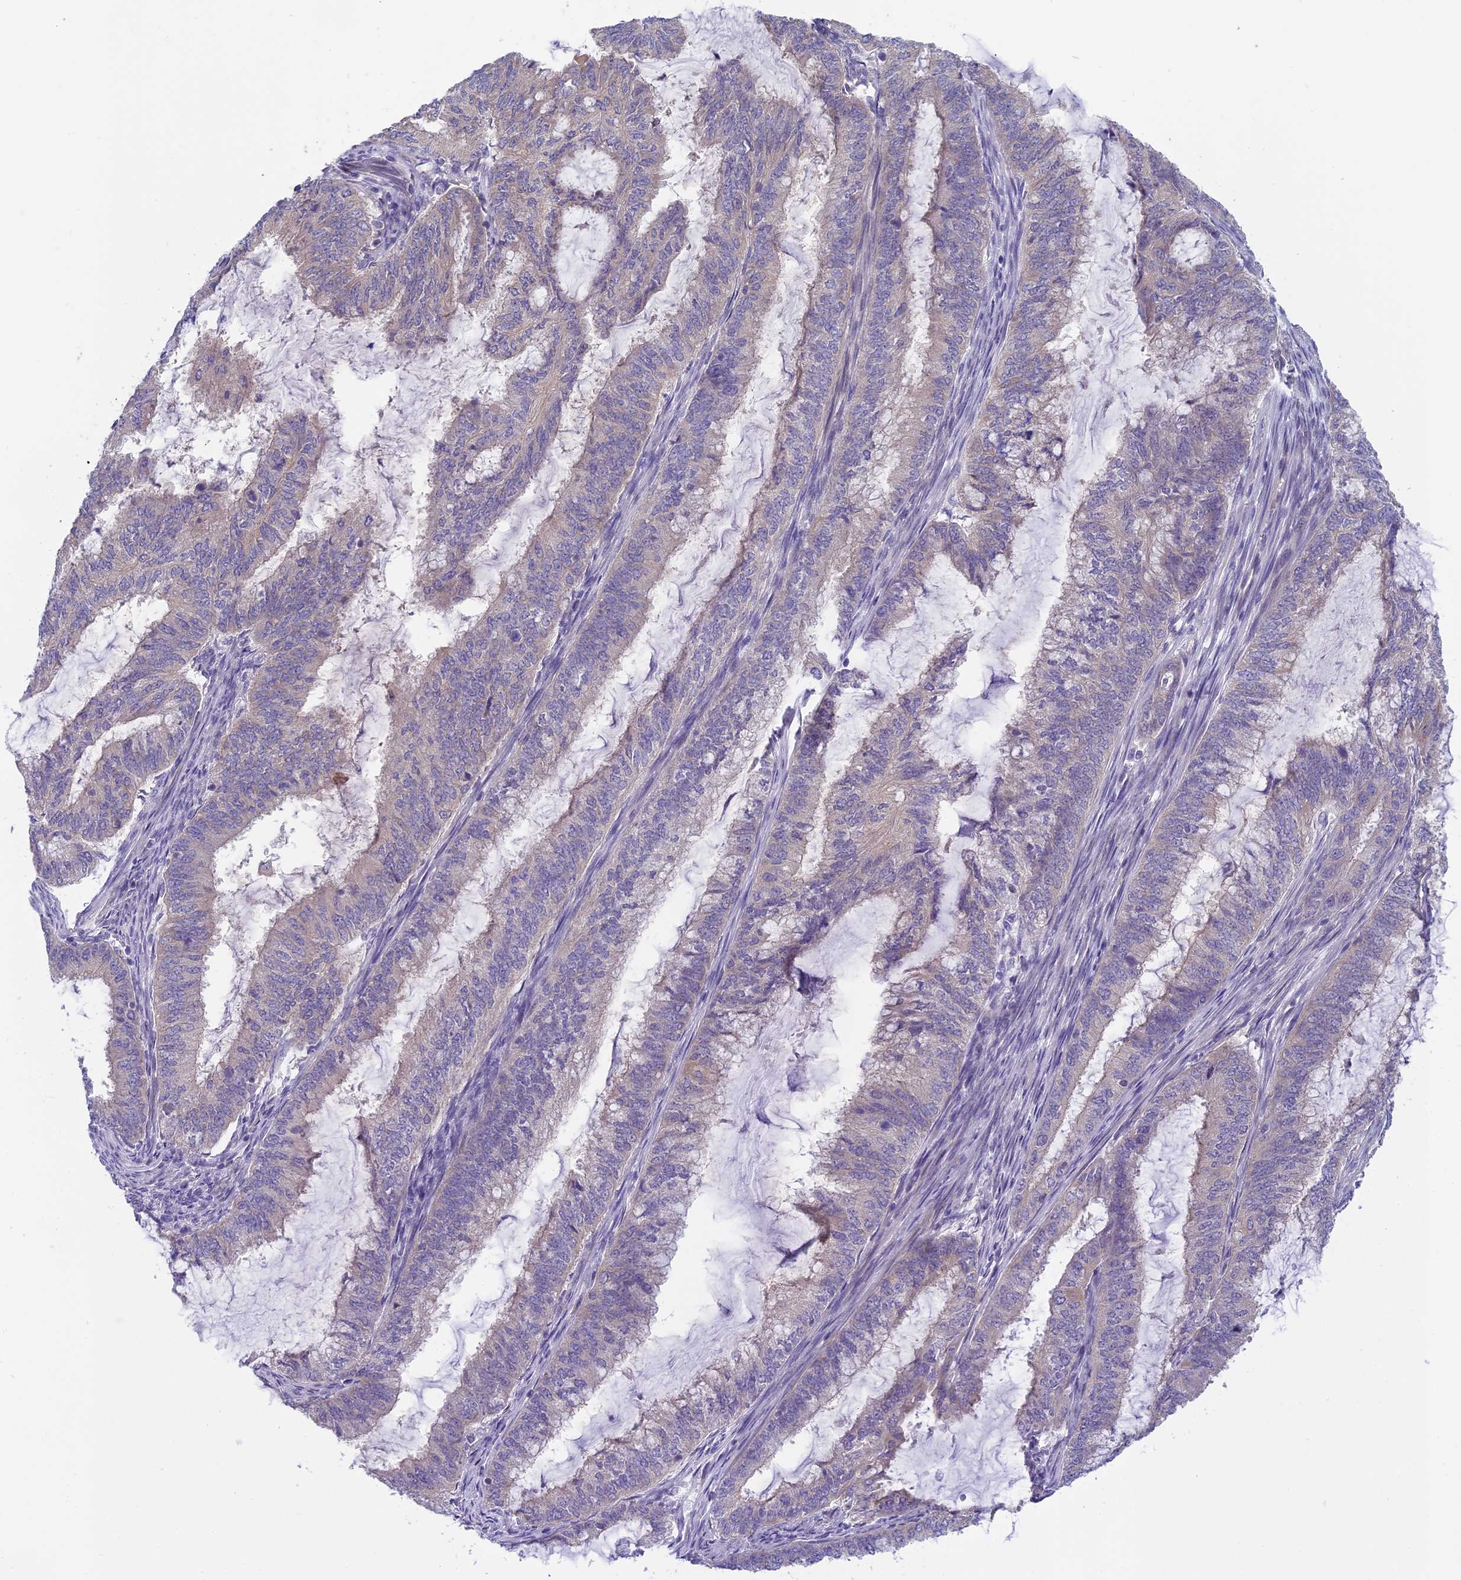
{"staining": {"intensity": "negative", "quantity": "none", "location": "none"}, "tissue": "endometrial cancer", "cell_type": "Tumor cells", "image_type": "cancer", "snomed": [{"axis": "morphology", "description": "Adenocarcinoma, NOS"}, {"axis": "topography", "description": "Endometrium"}], "caption": "An image of endometrial cancer (adenocarcinoma) stained for a protein reveals no brown staining in tumor cells.", "gene": "ARHGEF37", "patient": {"sex": "female", "age": 51}}